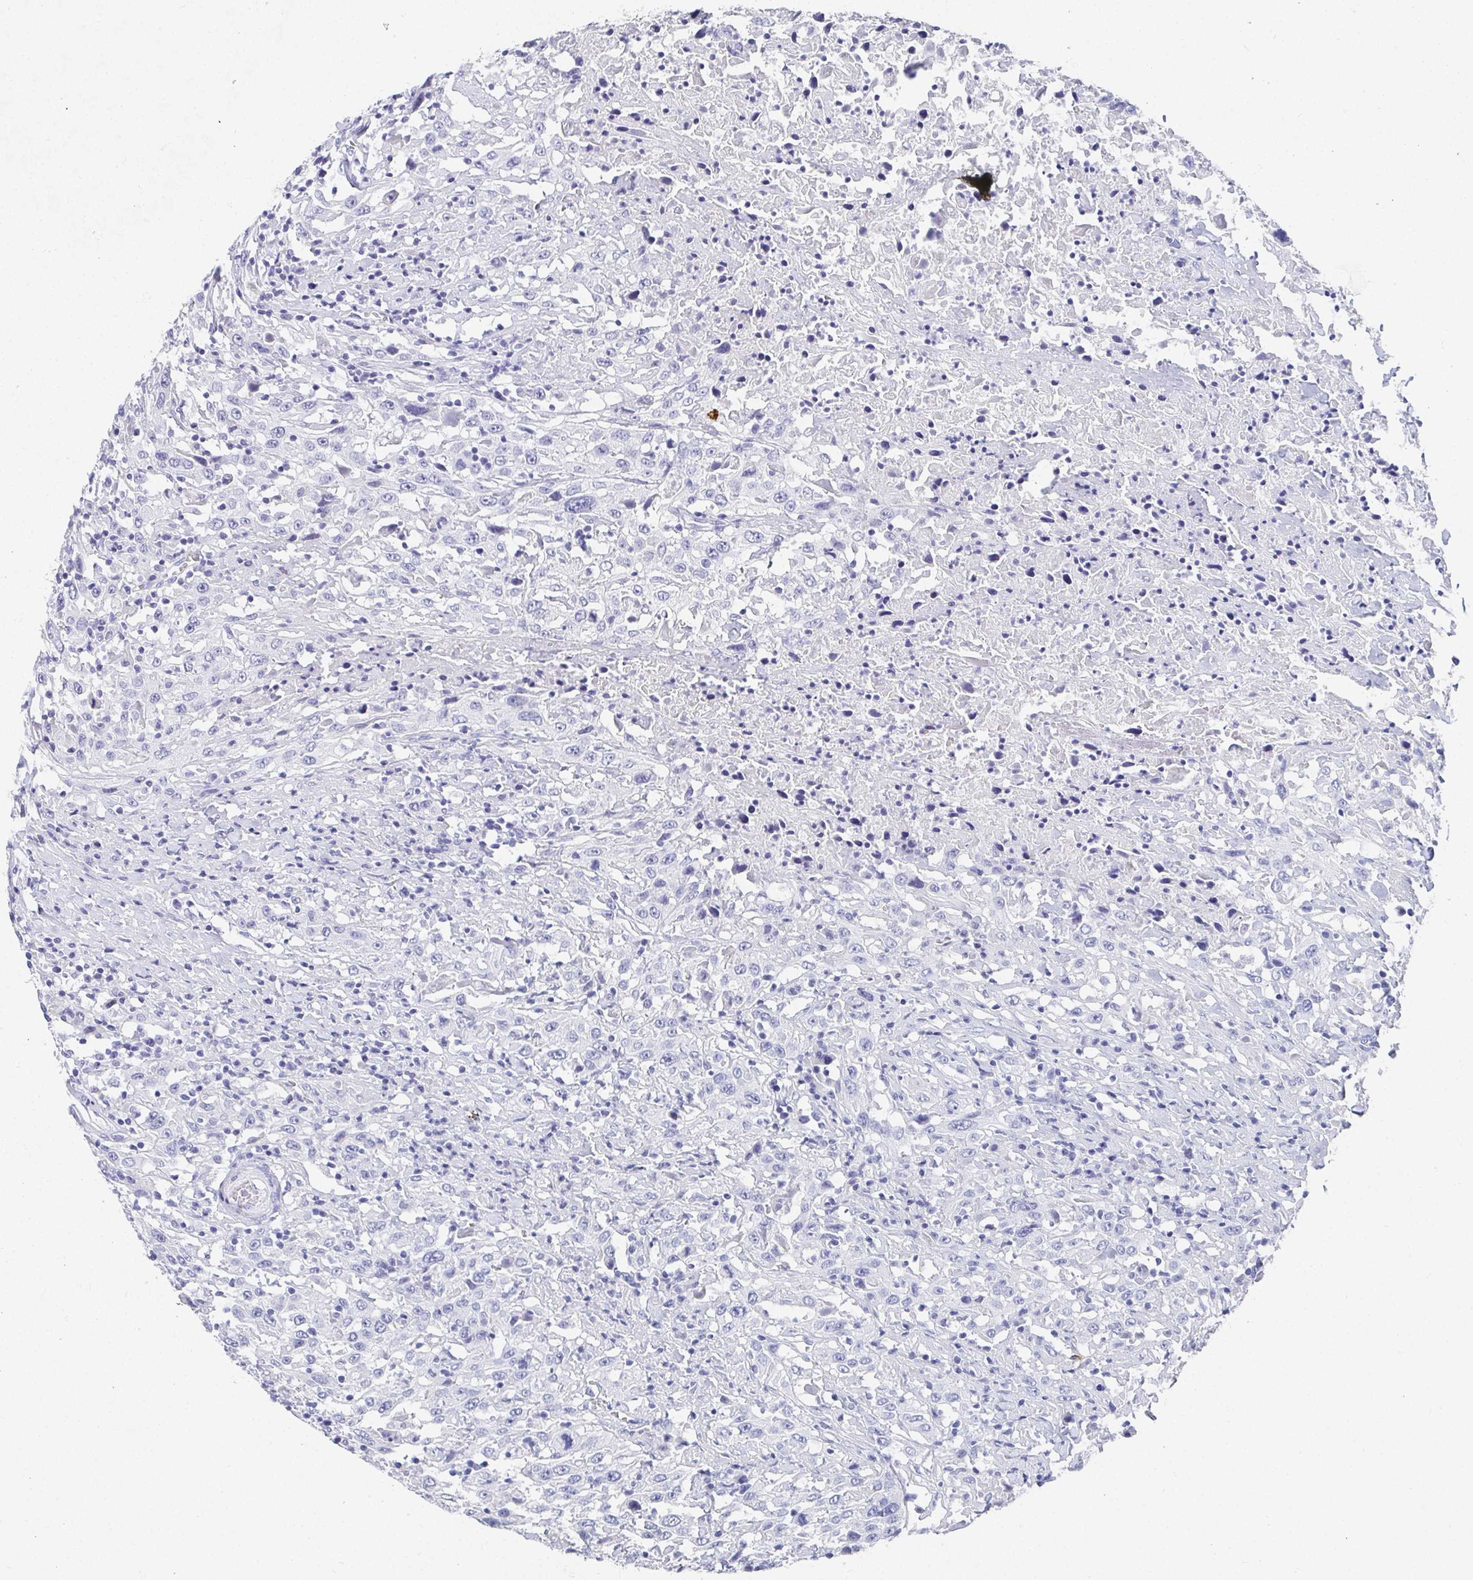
{"staining": {"intensity": "negative", "quantity": "none", "location": "none"}, "tissue": "urothelial cancer", "cell_type": "Tumor cells", "image_type": "cancer", "snomed": [{"axis": "morphology", "description": "Urothelial carcinoma, High grade"}, {"axis": "topography", "description": "Urinary bladder"}], "caption": "A histopathology image of human urothelial carcinoma (high-grade) is negative for staining in tumor cells. The staining was performed using DAB (3,3'-diaminobenzidine) to visualize the protein expression in brown, while the nuclei were stained in blue with hematoxylin (Magnification: 20x).", "gene": "GRIA1", "patient": {"sex": "male", "age": 61}}